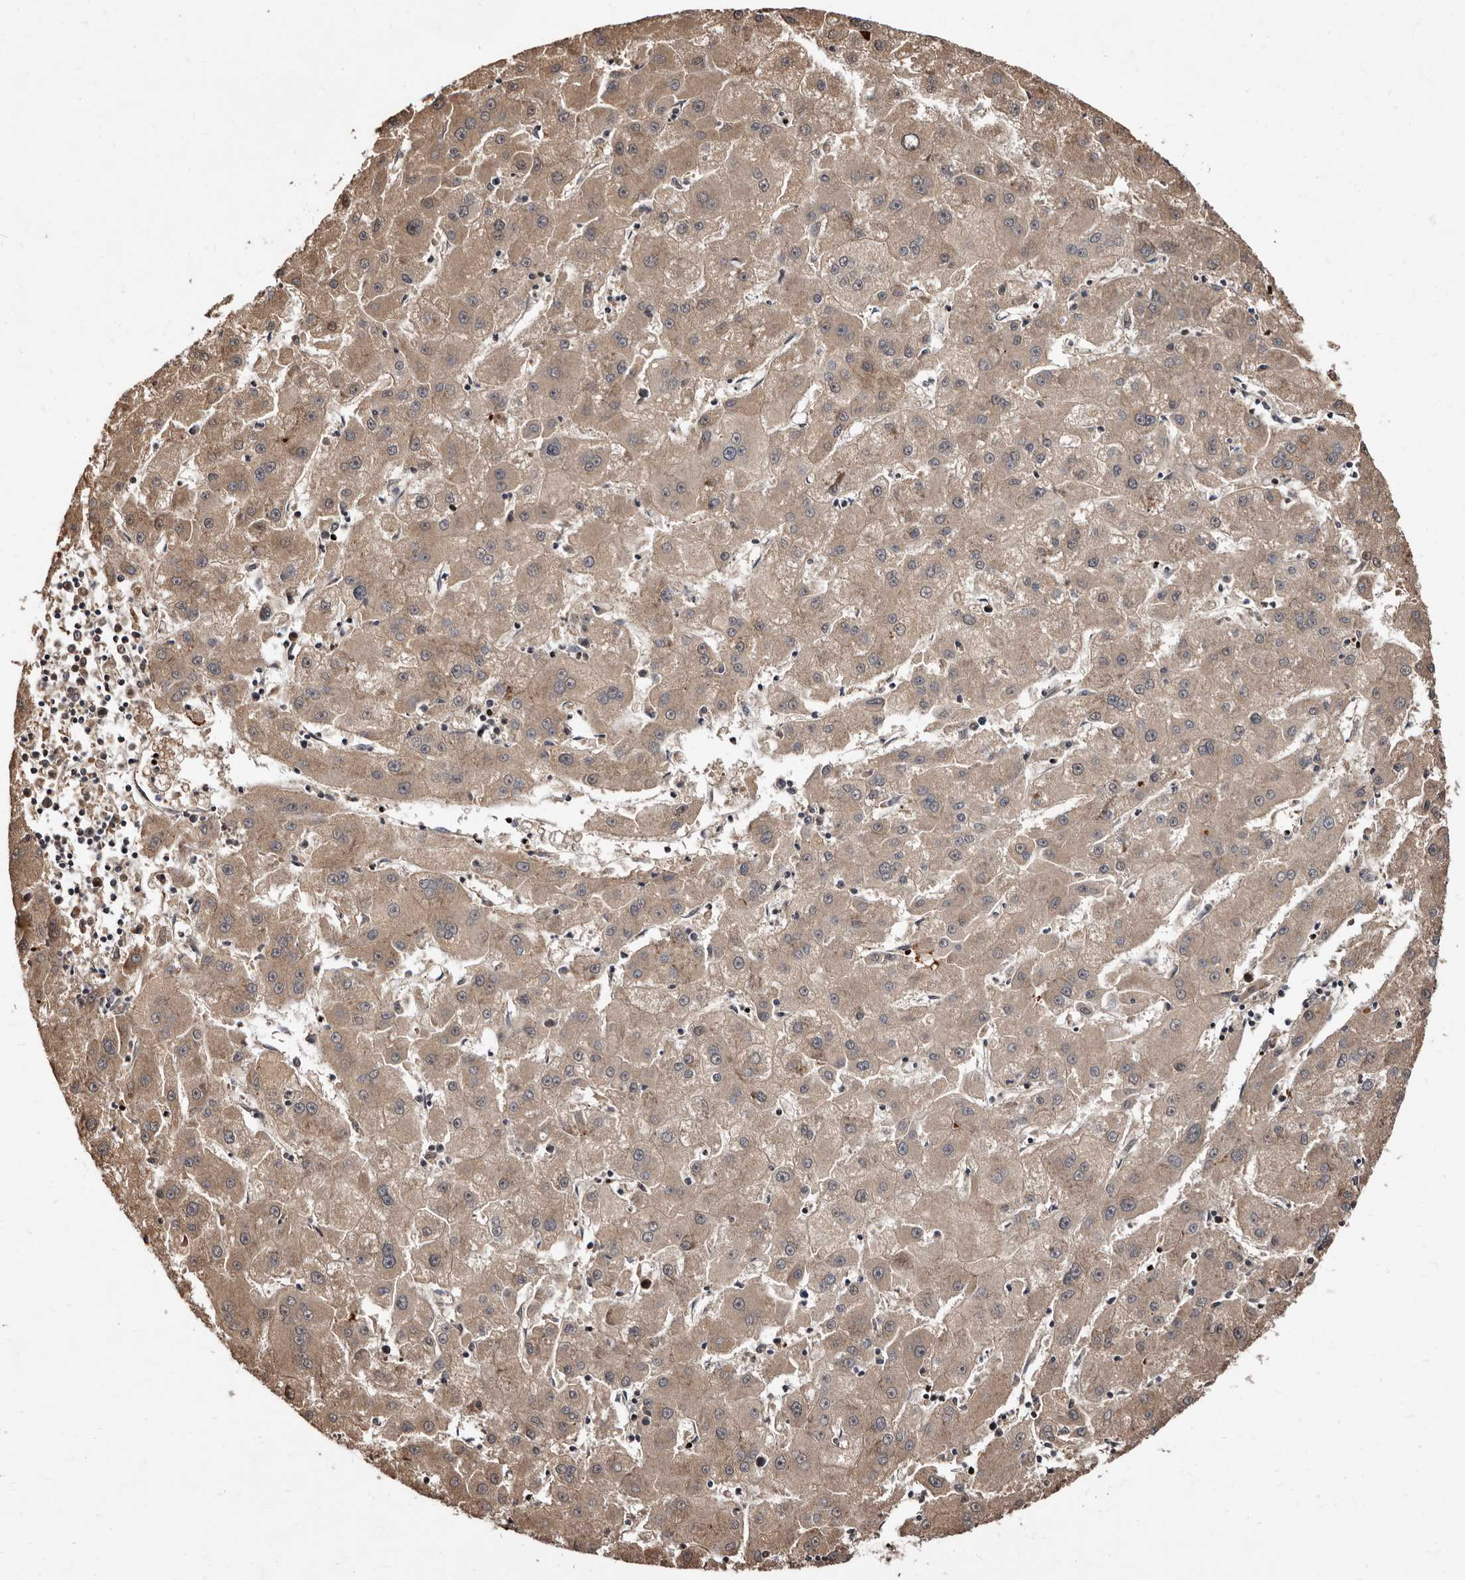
{"staining": {"intensity": "moderate", "quantity": ">75%", "location": "cytoplasmic/membranous"}, "tissue": "liver cancer", "cell_type": "Tumor cells", "image_type": "cancer", "snomed": [{"axis": "morphology", "description": "Carcinoma, Hepatocellular, NOS"}, {"axis": "topography", "description": "Liver"}], "caption": "Protein analysis of liver cancer (hepatocellular carcinoma) tissue displays moderate cytoplasmic/membranous staining in about >75% of tumor cells.", "gene": "WEE2", "patient": {"sex": "male", "age": 72}}